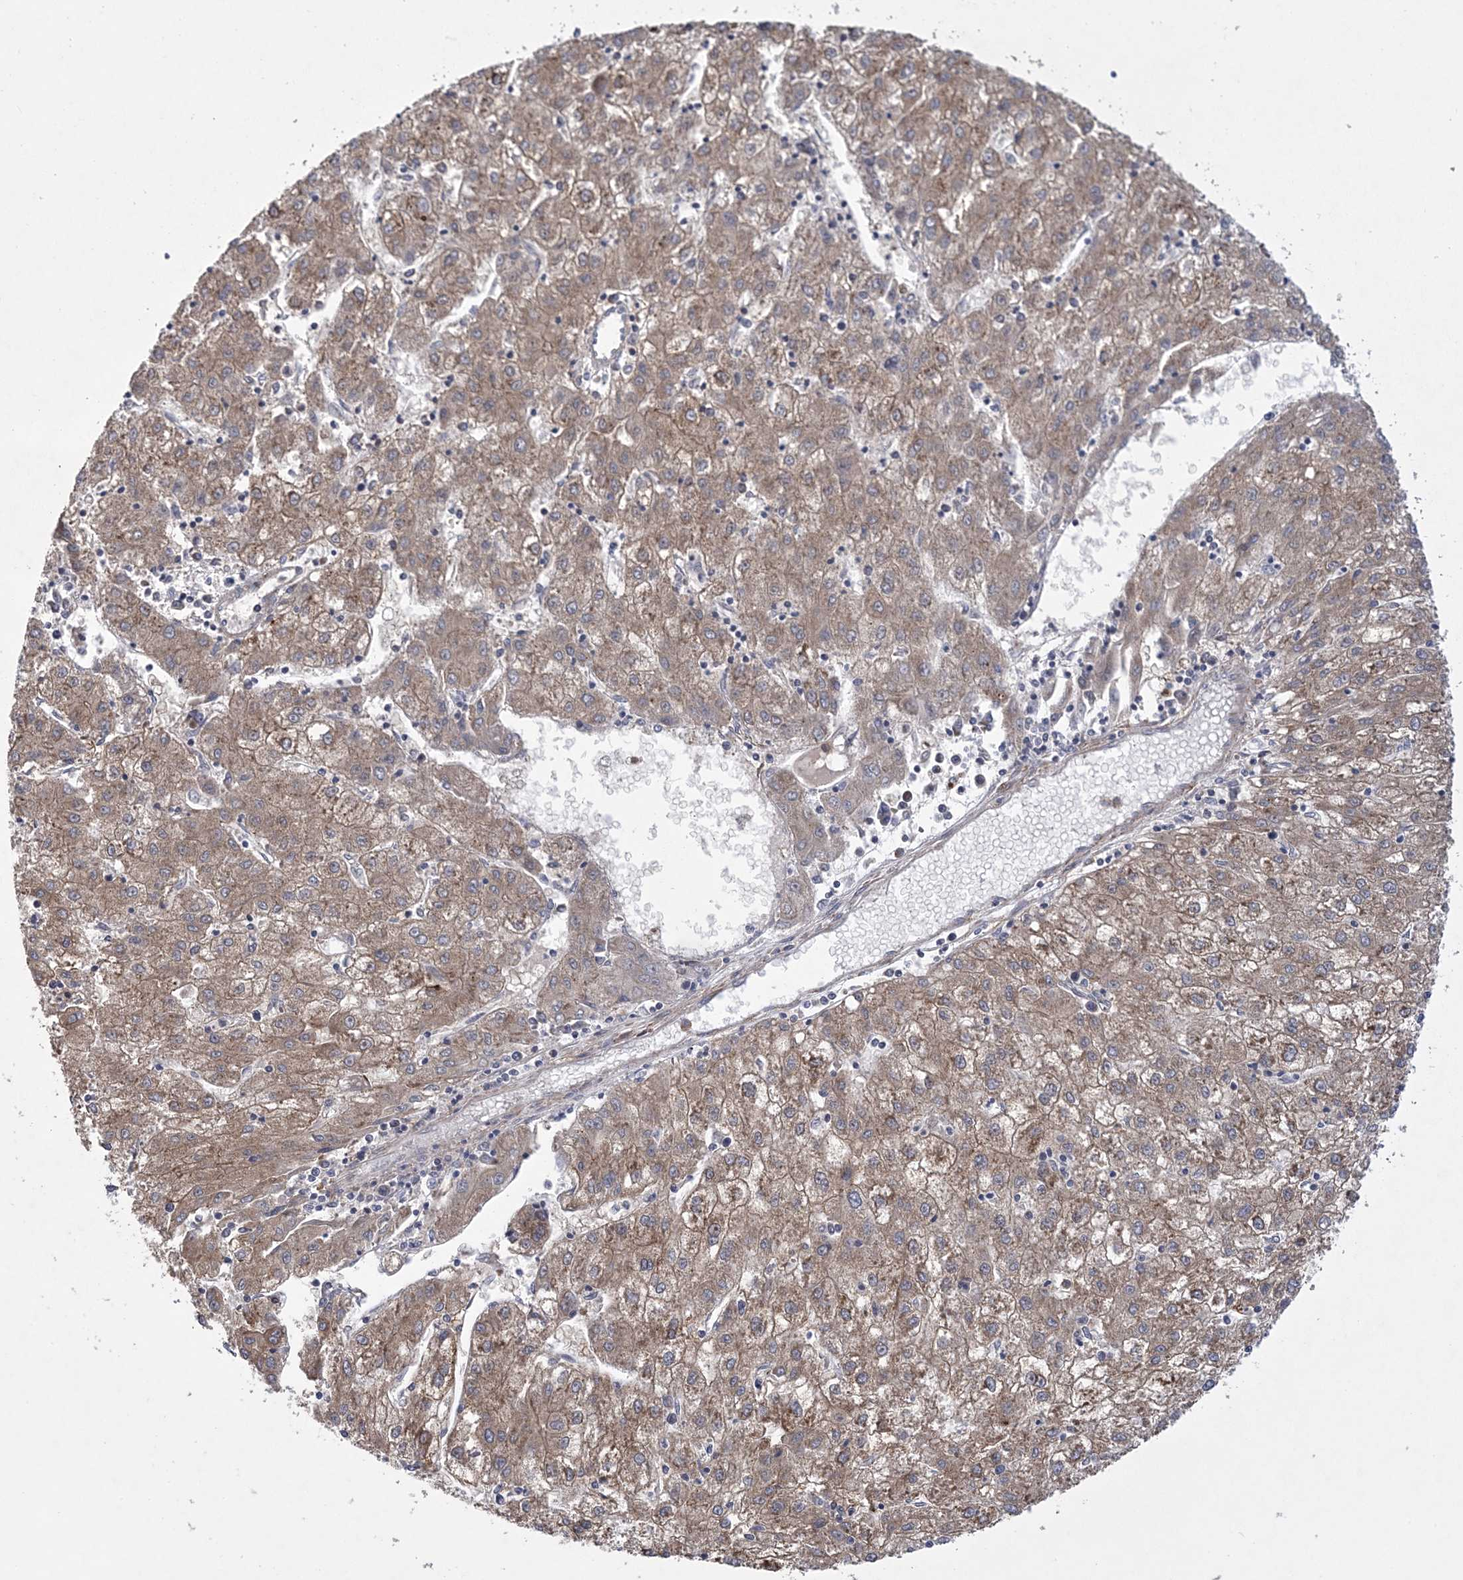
{"staining": {"intensity": "moderate", "quantity": ">75%", "location": "cytoplasmic/membranous"}, "tissue": "liver cancer", "cell_type": "Tumor cells", "image_type": "cancer", "snomed": [{"axis": "morphology", "description": "Carcinoma, Hepatocellular, NOS"}, {"axis": "topography", "description": "Liver"}], "caption": "Immunohistochemical staining of liver cancer exhibits moderate cytoplasmic/membranous protein expression in about >75% of tumor cells.", "gene": "ARSJ", "patient": {"sex": "male", "age": 72}}